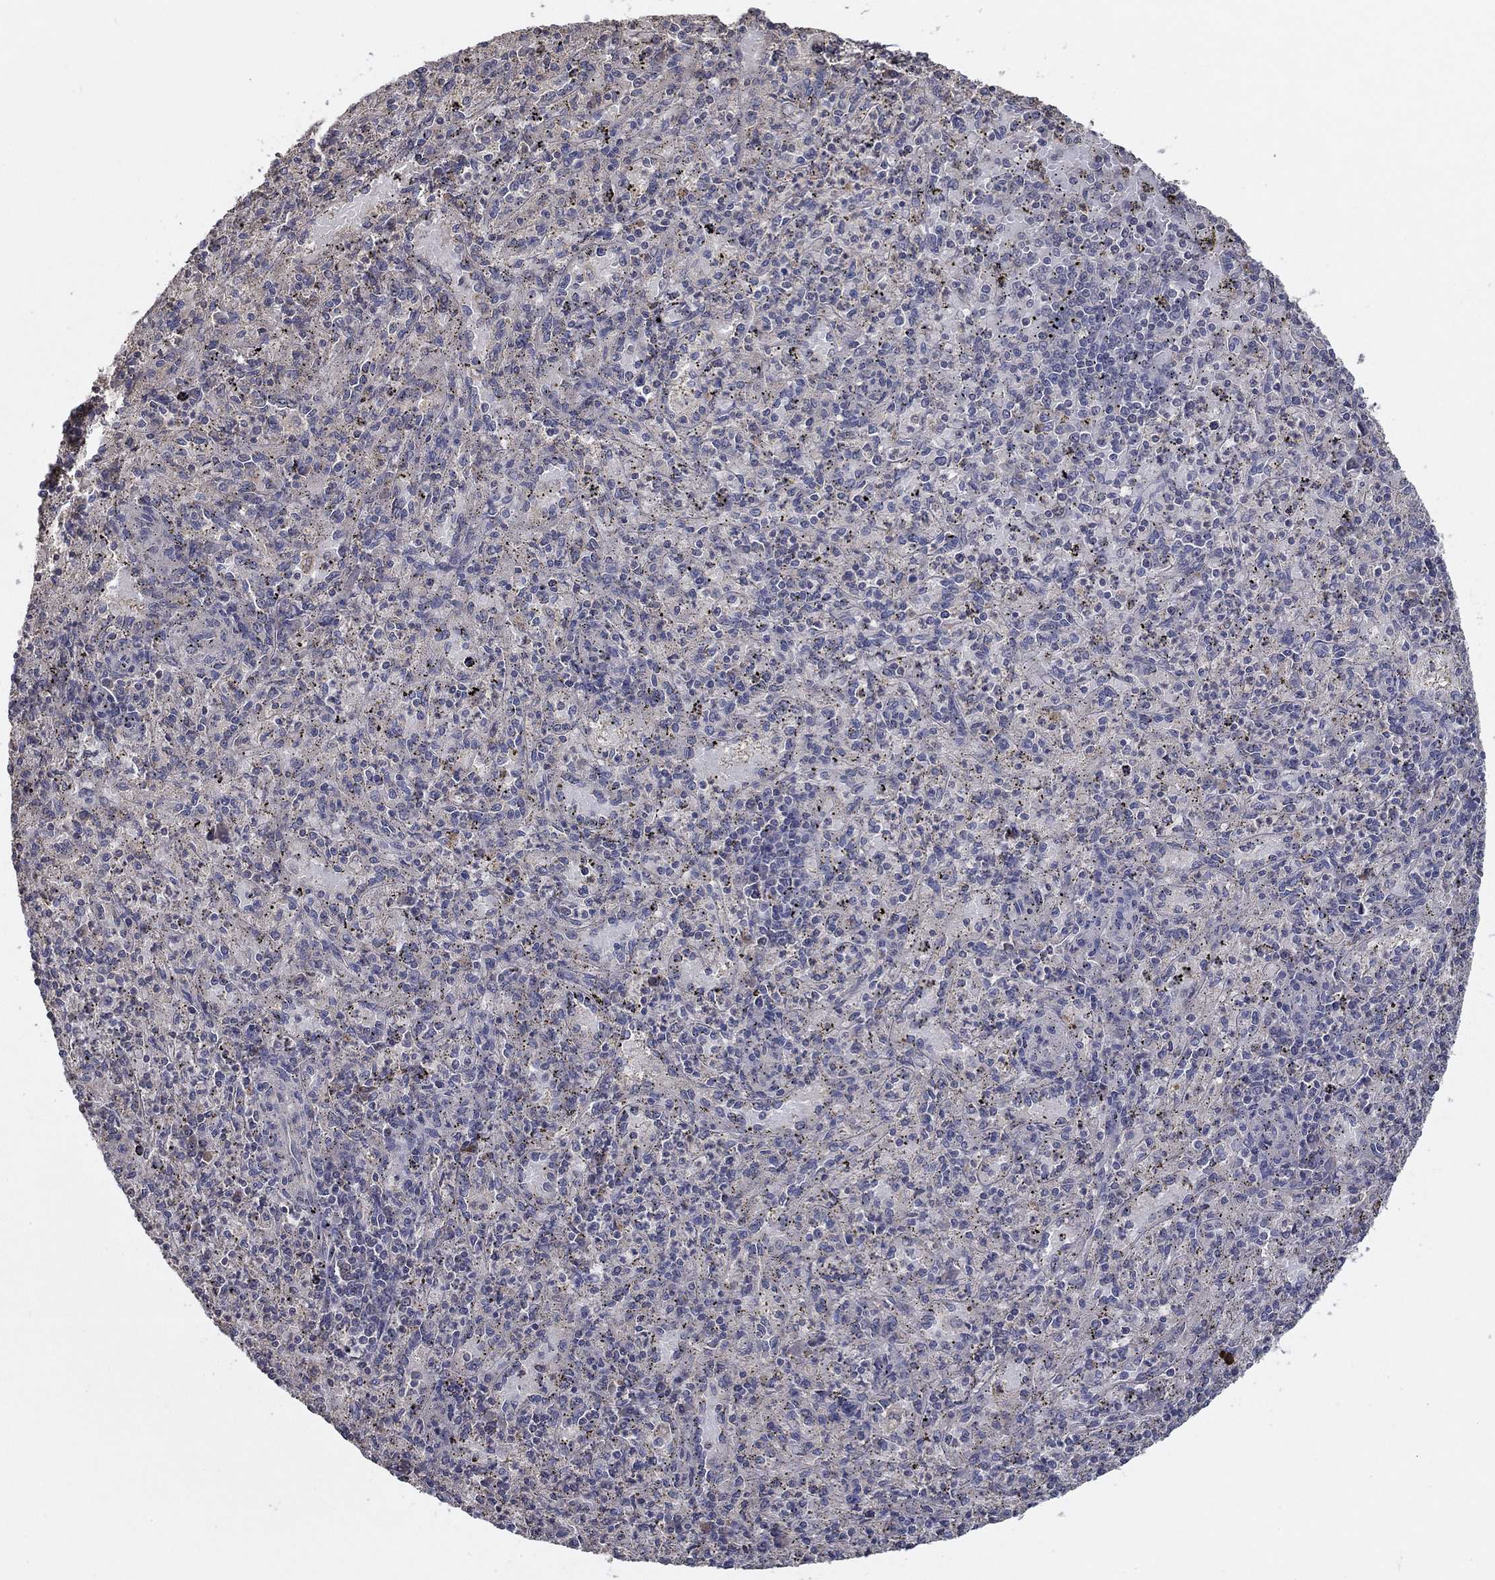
{"staining": {"intensity": "negative", "quantity": "none", "location": "none"}, "tissue": "spleen", "cell_type": "Cells in red pulp", "image_type": "normal", "snomed": [{"axis": "morphology", "description": "Normal tissue, NOS"}, {"axis": "topography", "description": "Spleen"}], "caption": "Immunohistochemistry (IHC) photomicrograph of unremarkable spleen stained for a protein (brown), which displays no expression in cells in red pulp. The staining was performed using DAB (3,3'-diaminobenzidine) to visualize the protein expression in brown, while the nuclei were stained in blue with hematoxylin (Magnification: 20x).", "gene": "IL10", "patient": {"sex": "male", "age": 60}}